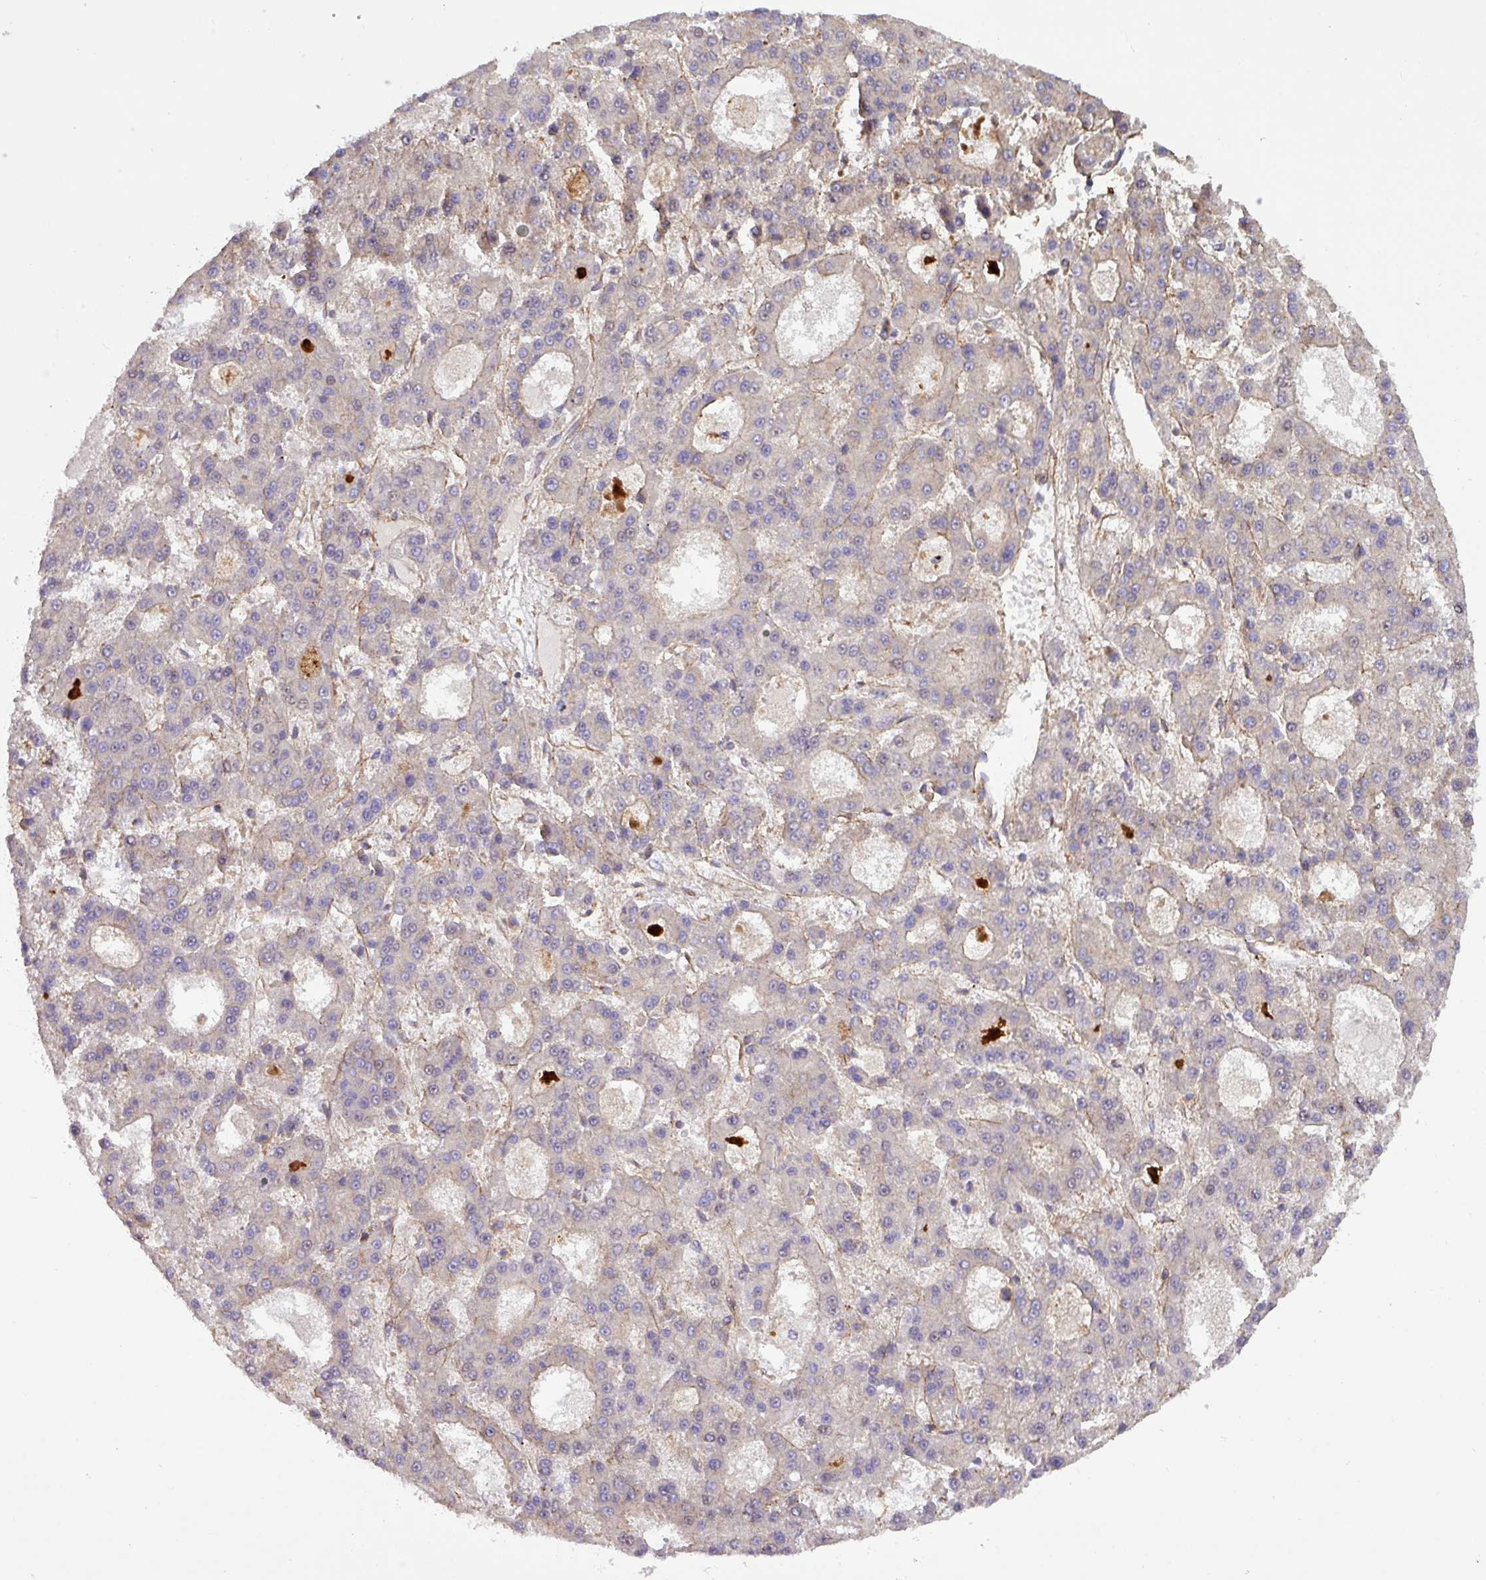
{"staining": {"intensity": "negative", "quantity": "none", "location": "none"}, "tissue": "liver cancer", "cell_type": "Tumor cells", "image_type": "cancer", "snomed": [{"axis": "morphology", "description": "Carcinoma, Hepatocellular, NOS"}, {"axis": "topography", "description": "Liver"}], "caption": "Tumor cells are negative for protein expression in human liver hepatocellular carcinoma.", "gene": "ZNF300", "patient": {"sex": "male", "age": 70}}